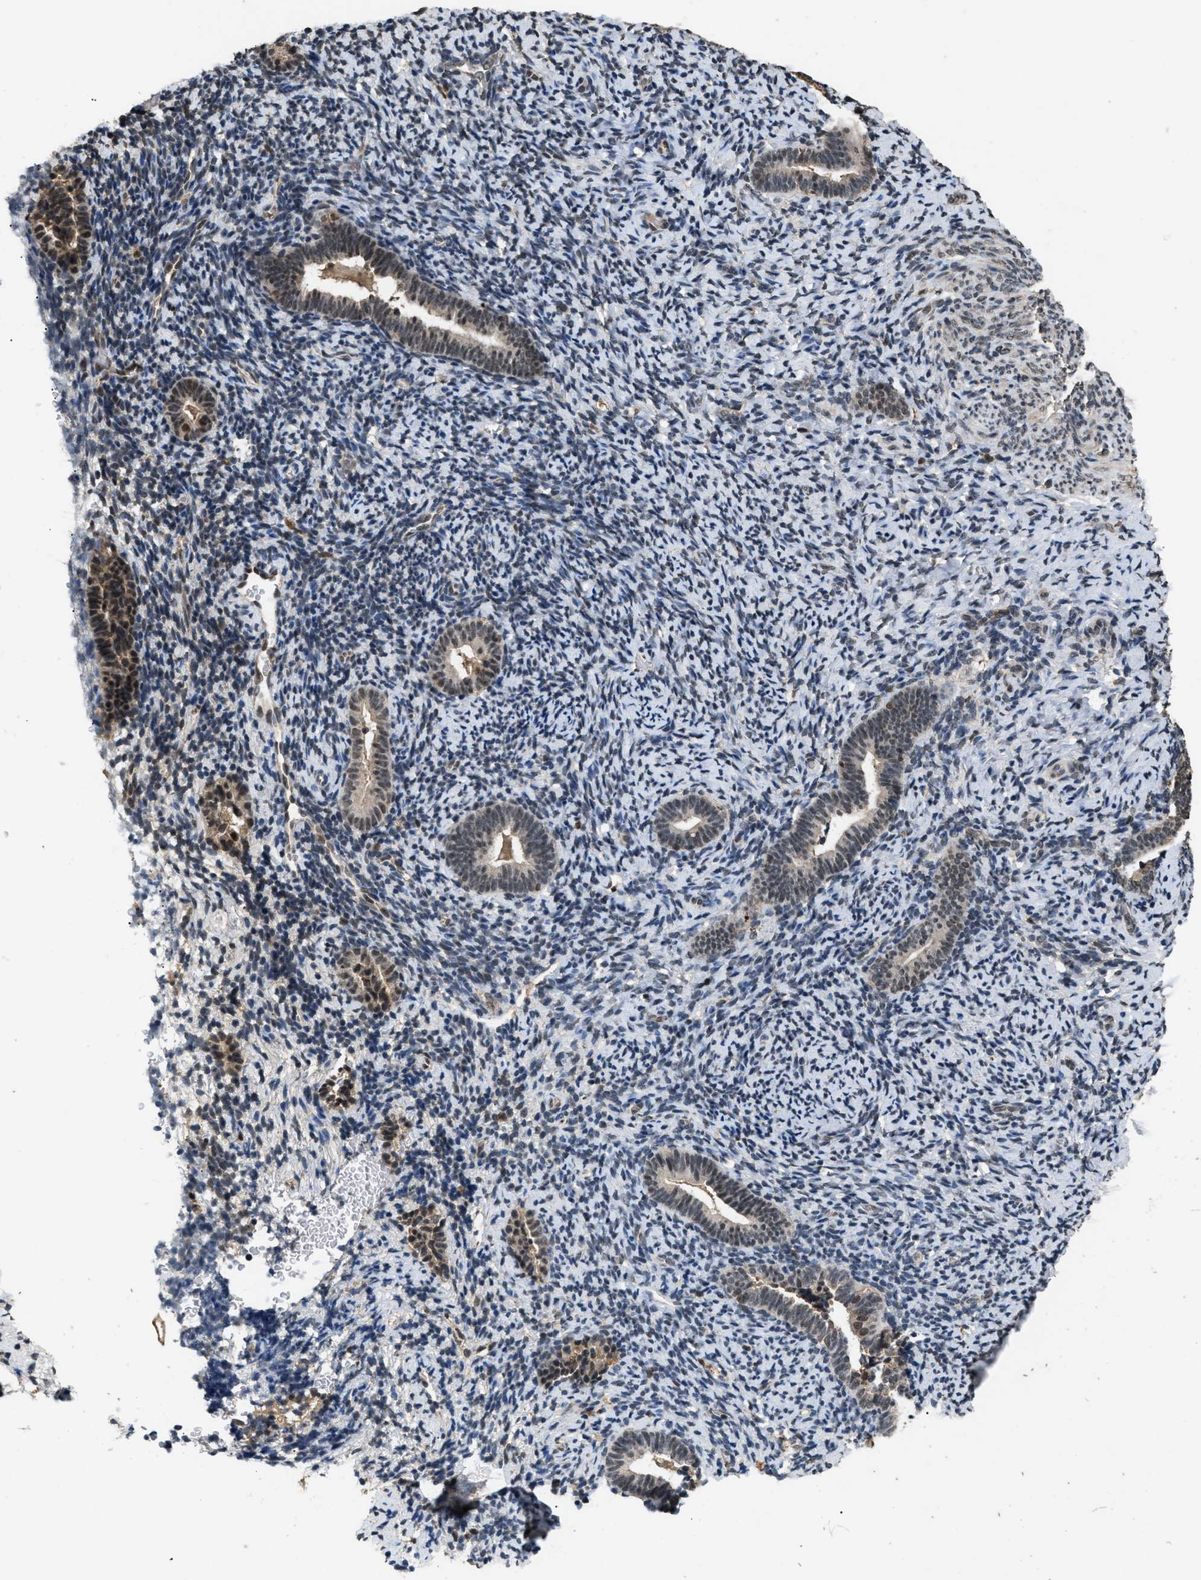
{"staining": {"intensity": "negative", "quantity": "none", "location": "none"}, "tissue": "endometrium", "cell_type": "Cells in endometrial stroma", "image_type": "normal", "snomed": [{"axis": "morphology", "description": "Normal tissue, NOS"}, {"axis": "topography", "description": "Endometrium"}], "caption": "Protein analysis of benign endometrium shows no significant positivity in cells in endometrial stroma. (Stains: DAB (3,3'-diaminobenzidine) immunohistochemistry with hematoxylin counter stain, Microscopy: brightfield microscopy at high magnification).", "gene": "RBM5", "patient": {"sex": "female", "age": 51}}